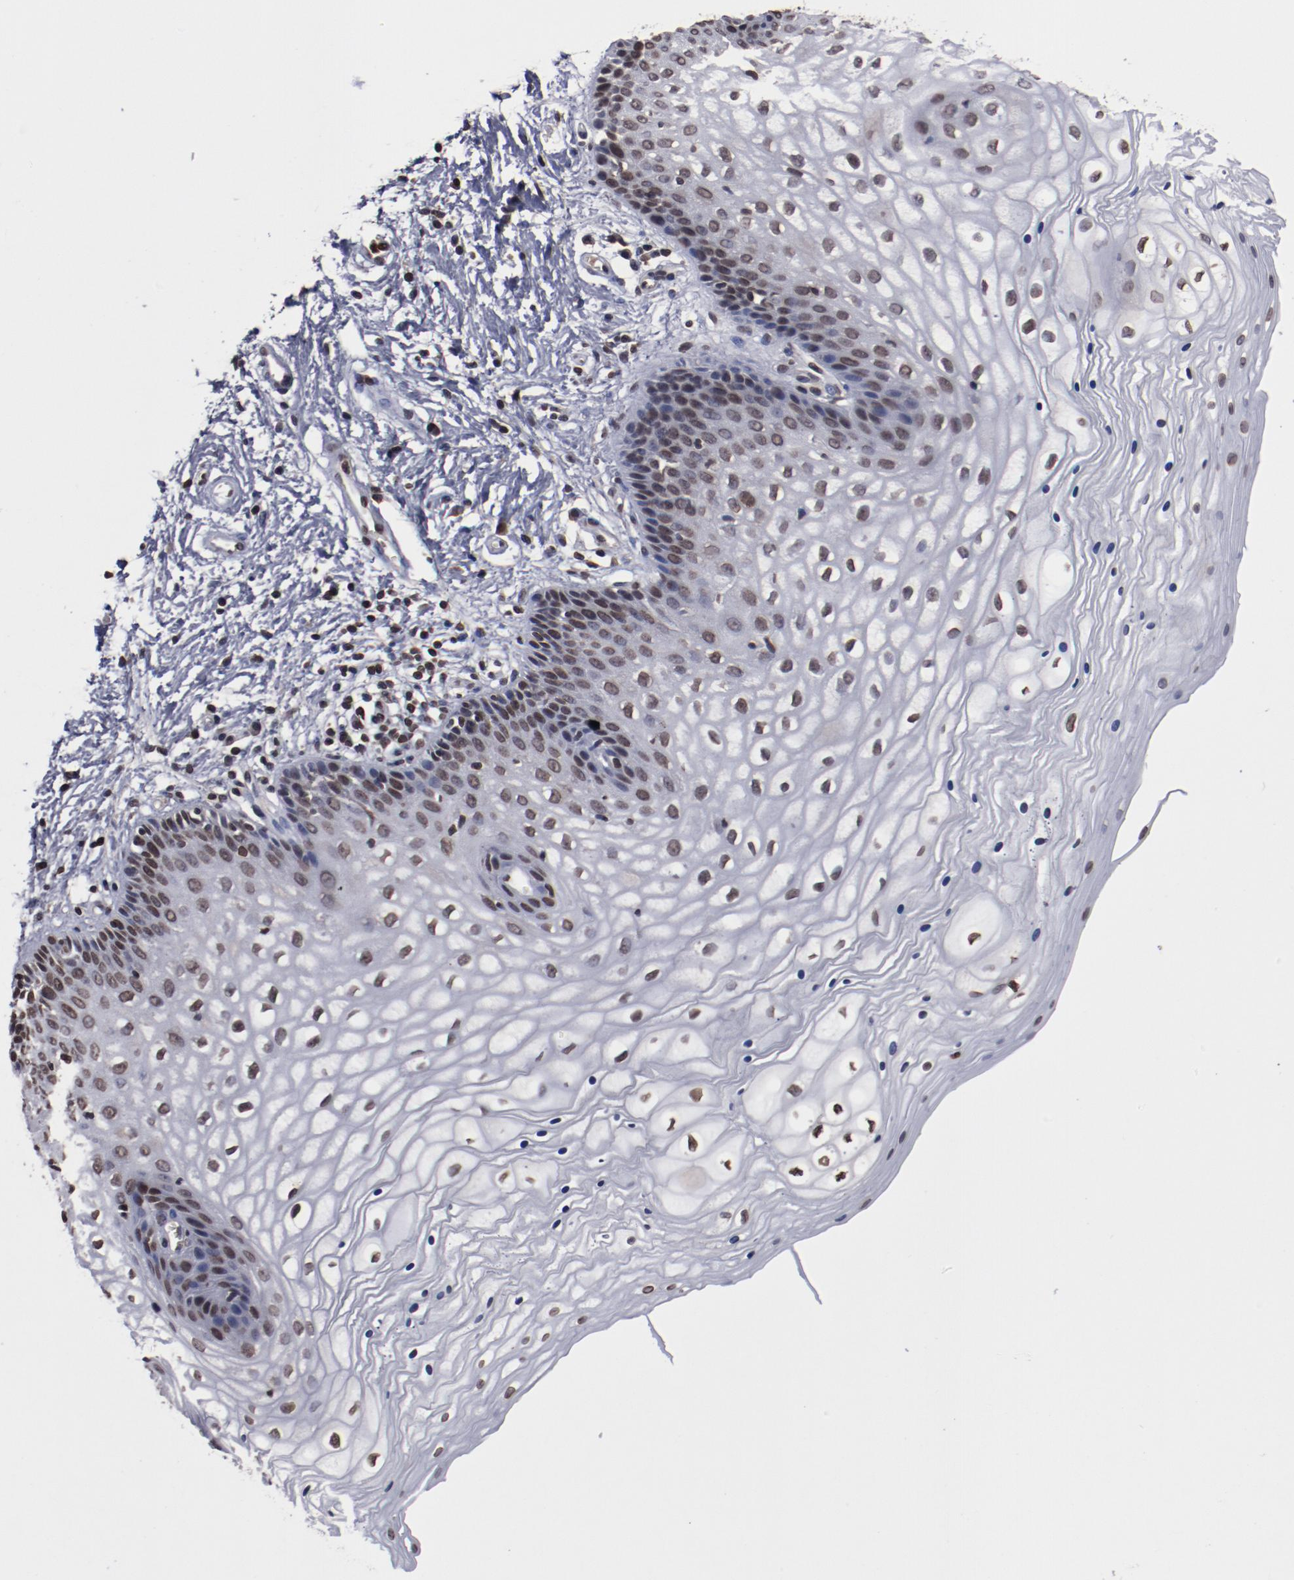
{"staining": {"intensity": "moderate", "quantity": ">75%", "location": "nuclear"}, "tissue": "vagina", "cell_type": "Squamous epithelial cells", "image_type": "normal", "snomed": [{"axis": "morphology", "description": "Normal tissue, NOS"}, {"axis": "topography", "description": "Vagina"}], "caption": "Squamous epithelial cells display medium levels of moderate nuclear positivity in approximately >75% of cells in benign vagina.", "gene": "AKT1", "patient": {"sex": "female", "age": 34}}